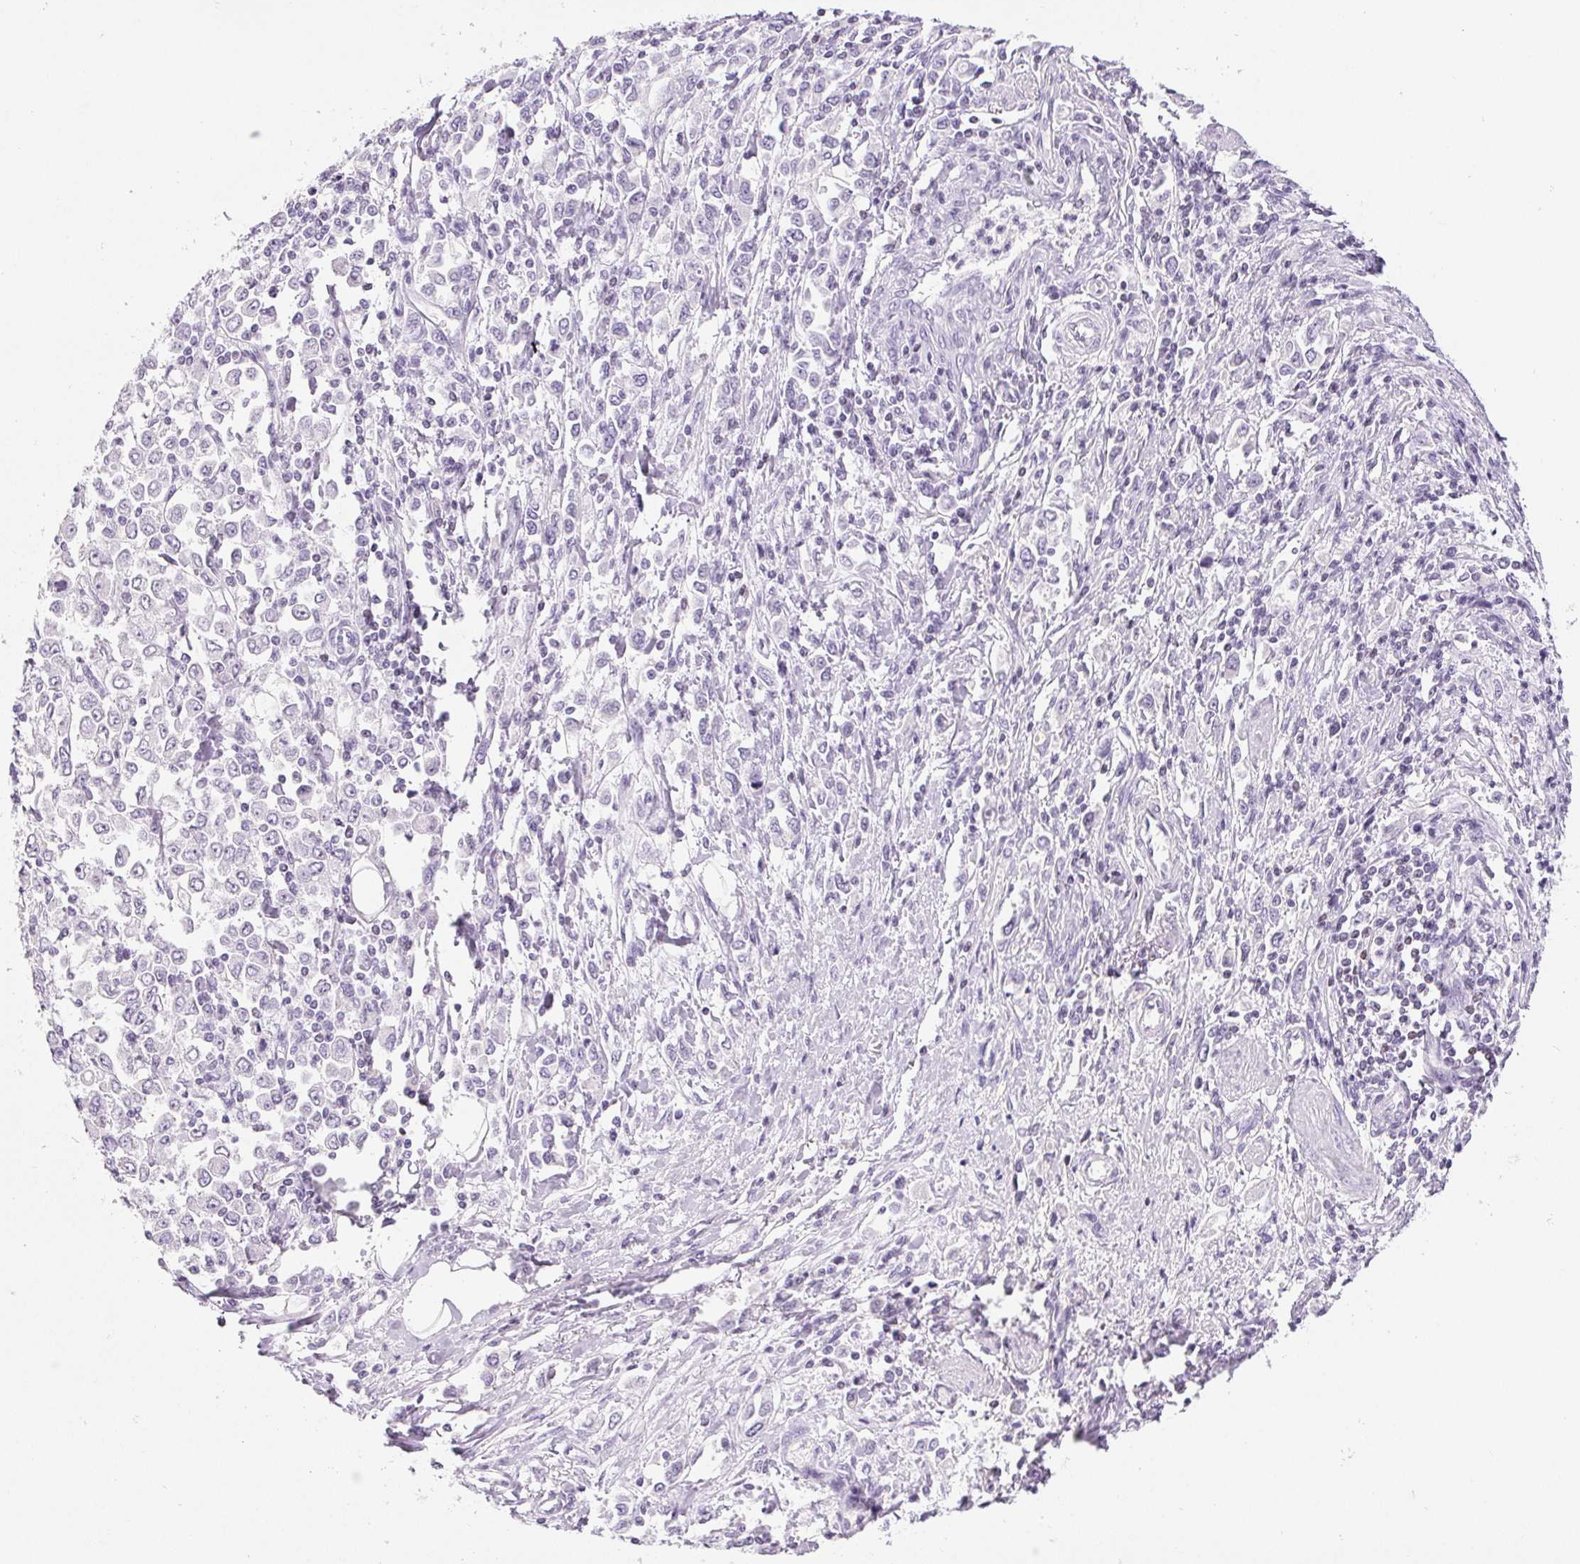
{"staining": {"intensity": "negative", "quantity": "none", "location": "none"}, "tissue": "stomach cancer", "cell_type": "Tumor cells", "image_type": "cancer", "snomed": [{"axis": "morphology", "description": "Adenocarcinoma, NOS"}, {"axis": "topography", "description": "Stomach, upper"}], "caption": "Image shows no protein staining in tumor cells of stomach cancer tissue.", "gene": "BEND2", "patient": {"sex": "male", "age": 70}}